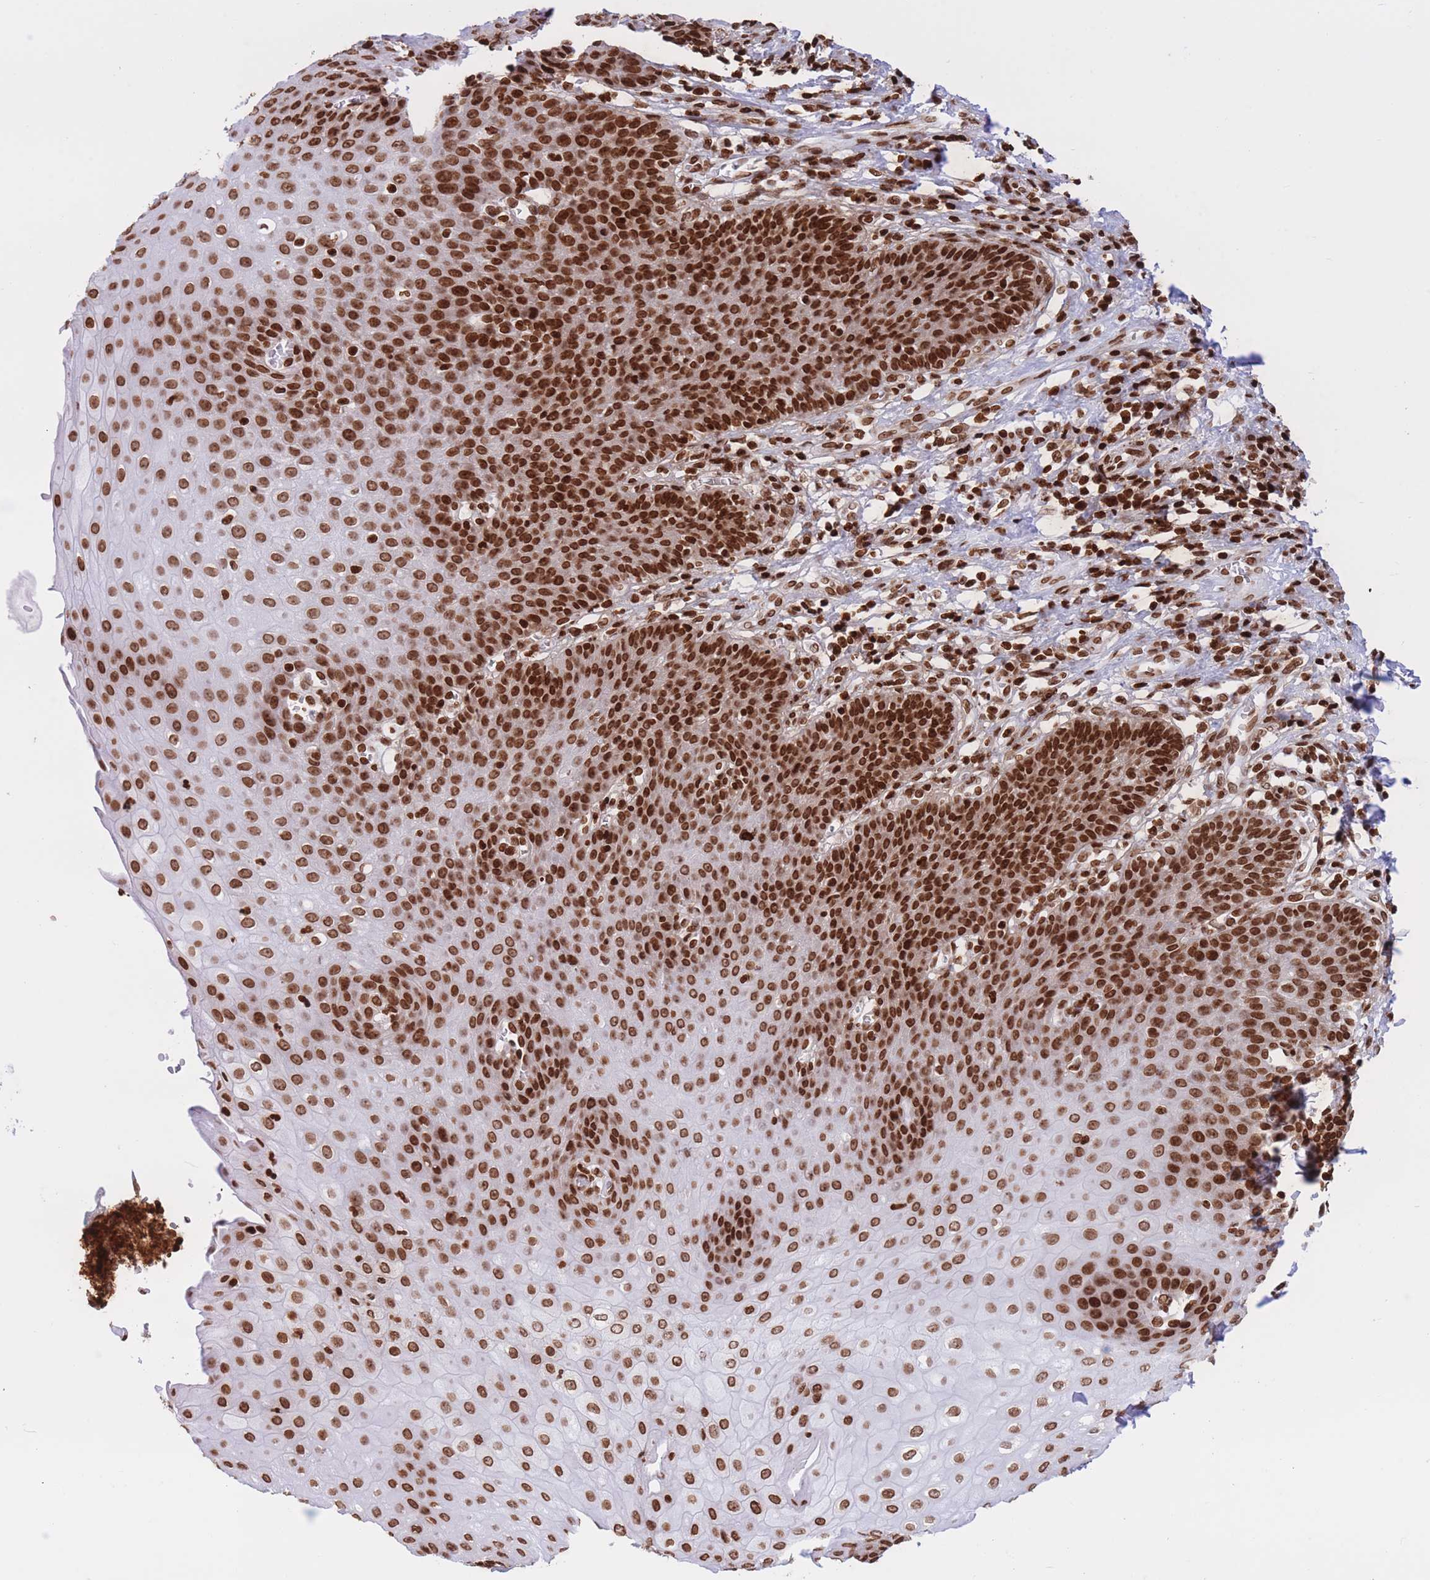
{"staining": {"intensity": "strong", "quantity": ">75%", "location": "nuclear"}, "tissue": "esophagus", "cell_type": "Squamous epithelial cells", "image_type": "normal", "snomed": [{"axis": "morphology", "description": "Normal tissue, NOS"}, {"axis": "topography", "description": "Esophagus"}], "caption": "Squamous epithelial cells display strong nuclear expression in approximately >75% of cells in benign esophagus.", "gene": "H2BC10", "patient": {"sex": "male", "age": 71}}